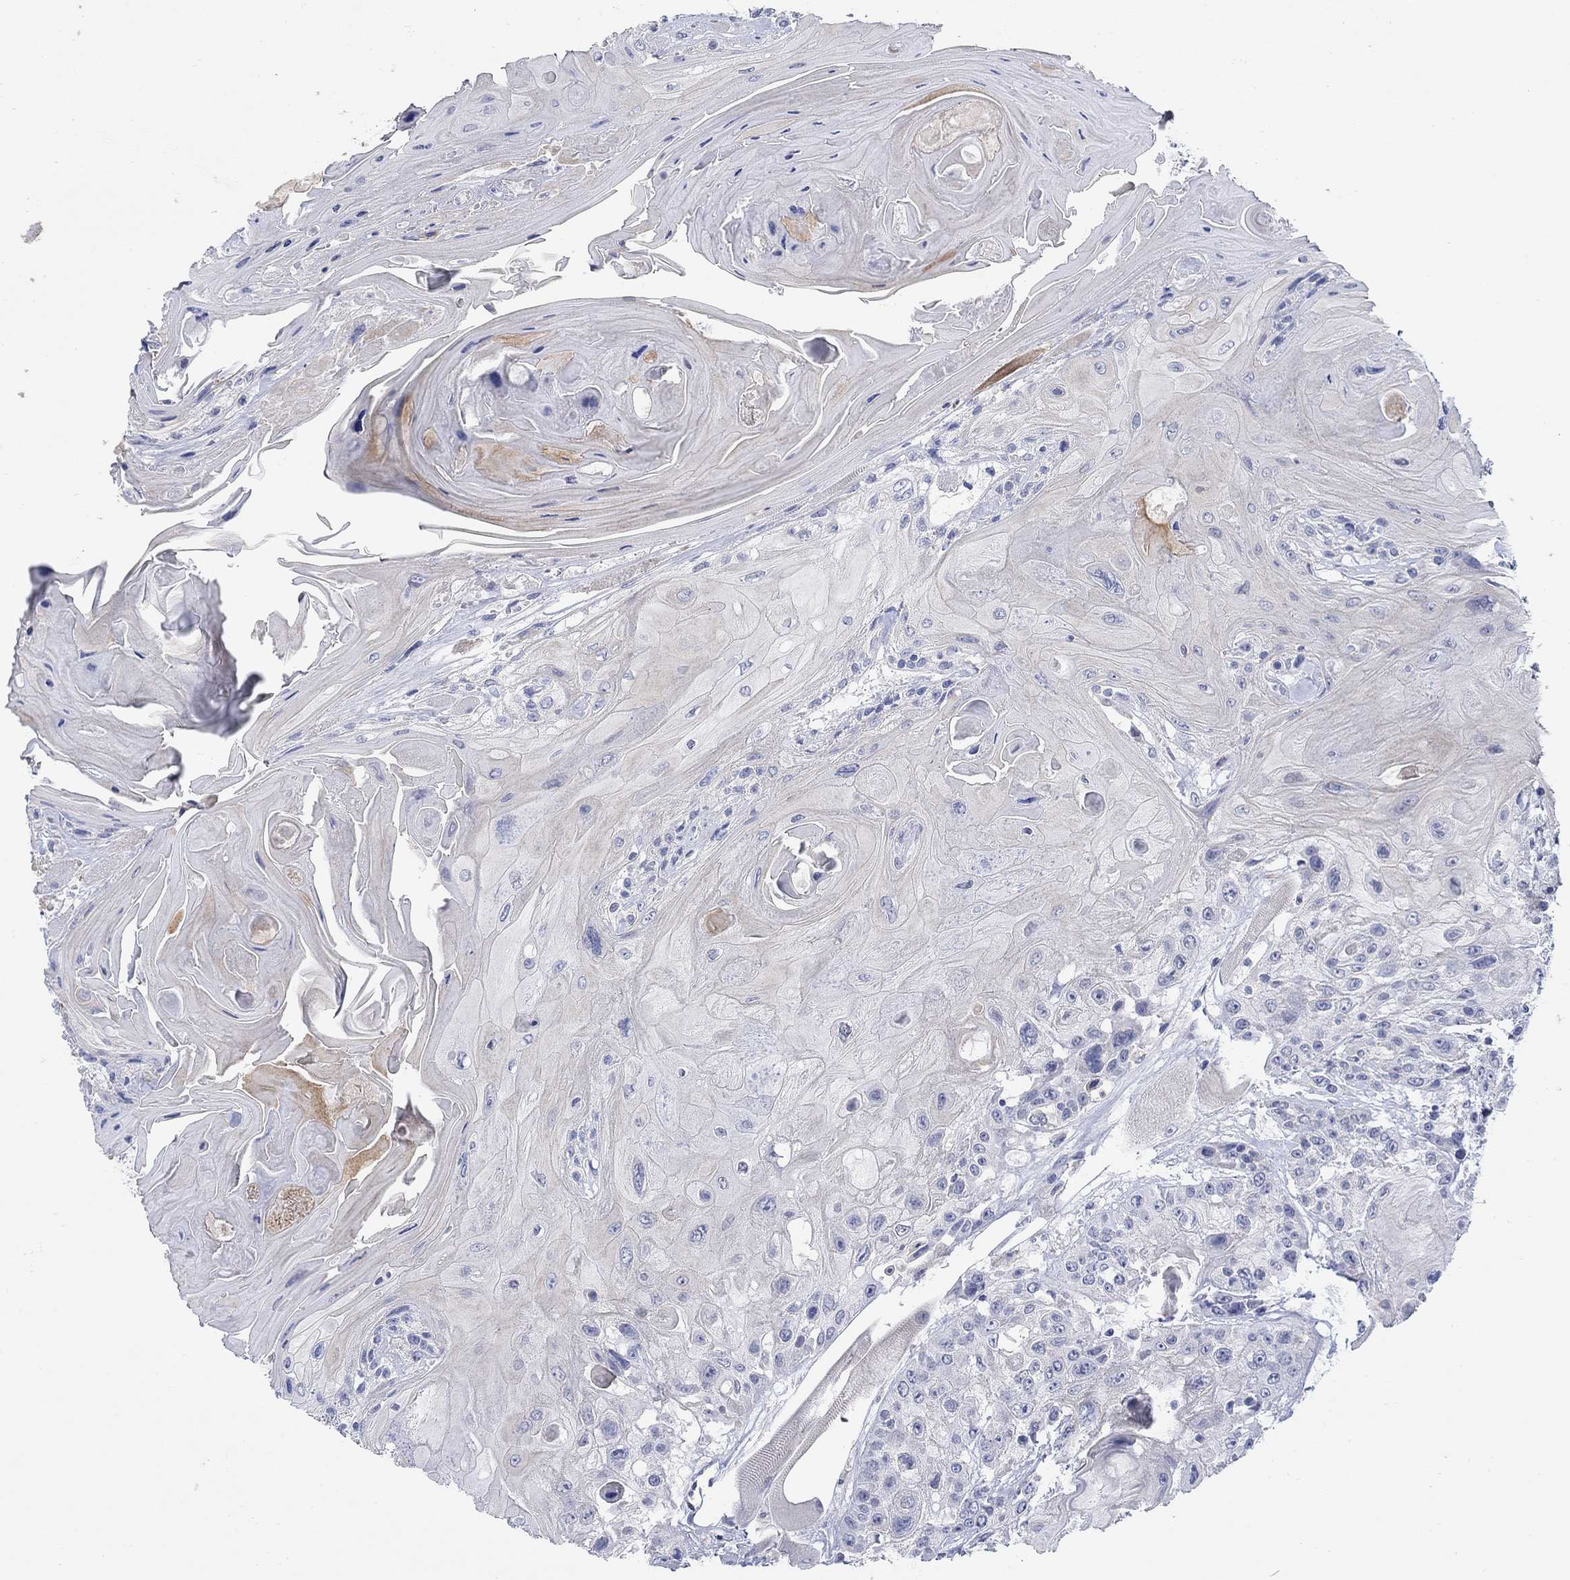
{"staining": {"intensity": "negative", "quantity": "none", "location": "none"}, "tissue": "head and neck cancer", "cell_type": "Tumor cells", "image_type": "cancer", "snomed": [{"axis": "morphology", "description": "Squamous cell carcinoma, NOS"}, {"axis": "topography", "description": "Head-Neck"}], "caption": "IHC micrograph of neoplastic tissue: human squamous cell carcinoma (head and neck) stained with DAB demonstrates no significant protein positivity in tumor cells.", "gene": "KRT222", "patient": {"sex": "female", "age": 59}}